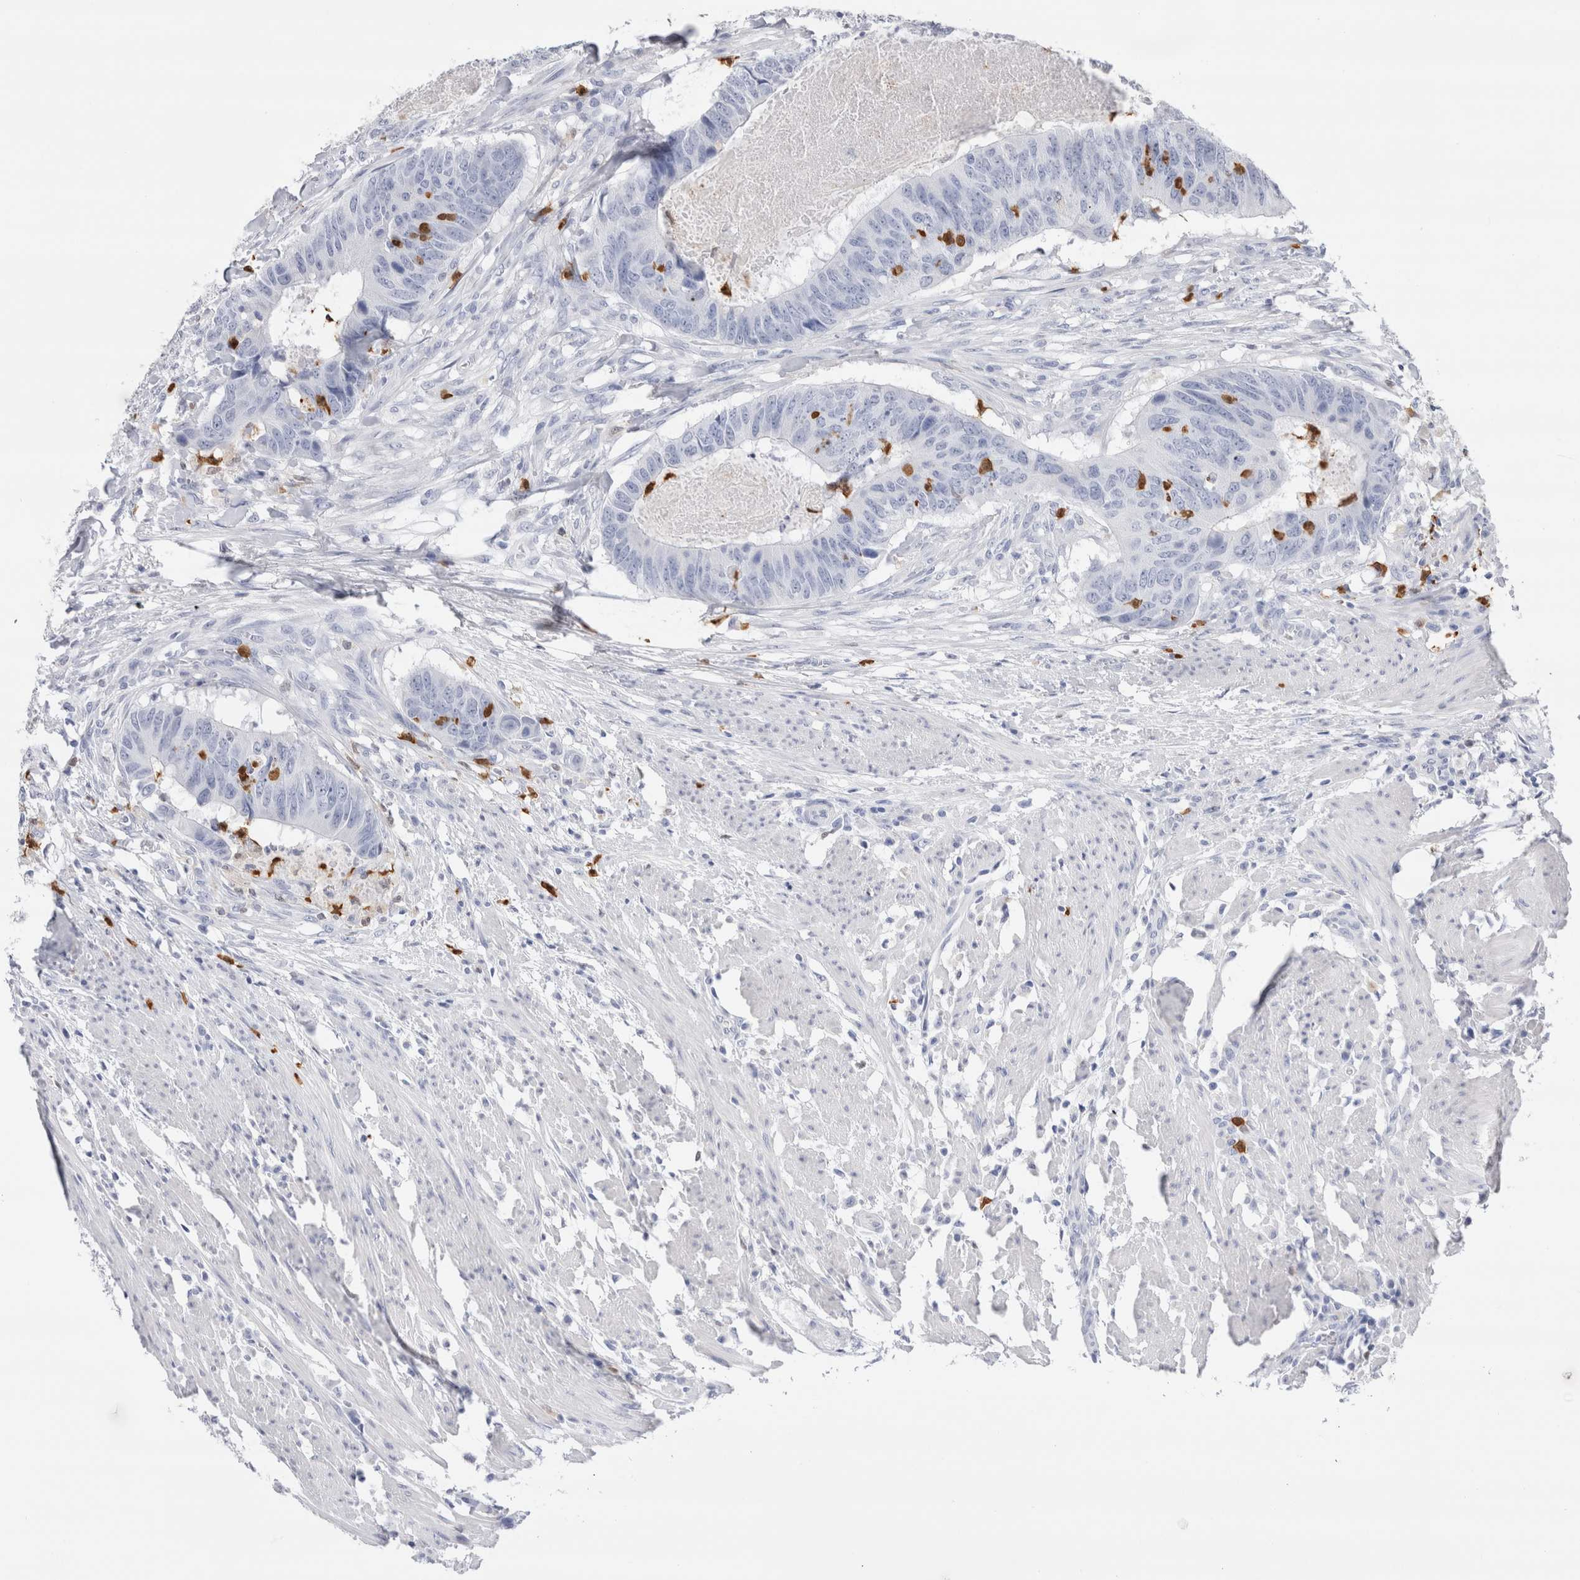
{"staining": {"intensity": "negative", "quantity": "none", "location": "none"}, "tissue": "colorectal cancer", "cell_type": "Tumor cells", "image_type": "cancer", "snomed": [{"axis": "morphology", "description": "Adenocarcinoma, NOS"}, {"axis": "topography", "description": "Colon"}], "caption": "Colorectal cancer was stained to show a protein in brown. There is no significant expression in tumor cells.", "gene": "SLC10A5", "patient": {"sex": "male", "age": 56}}